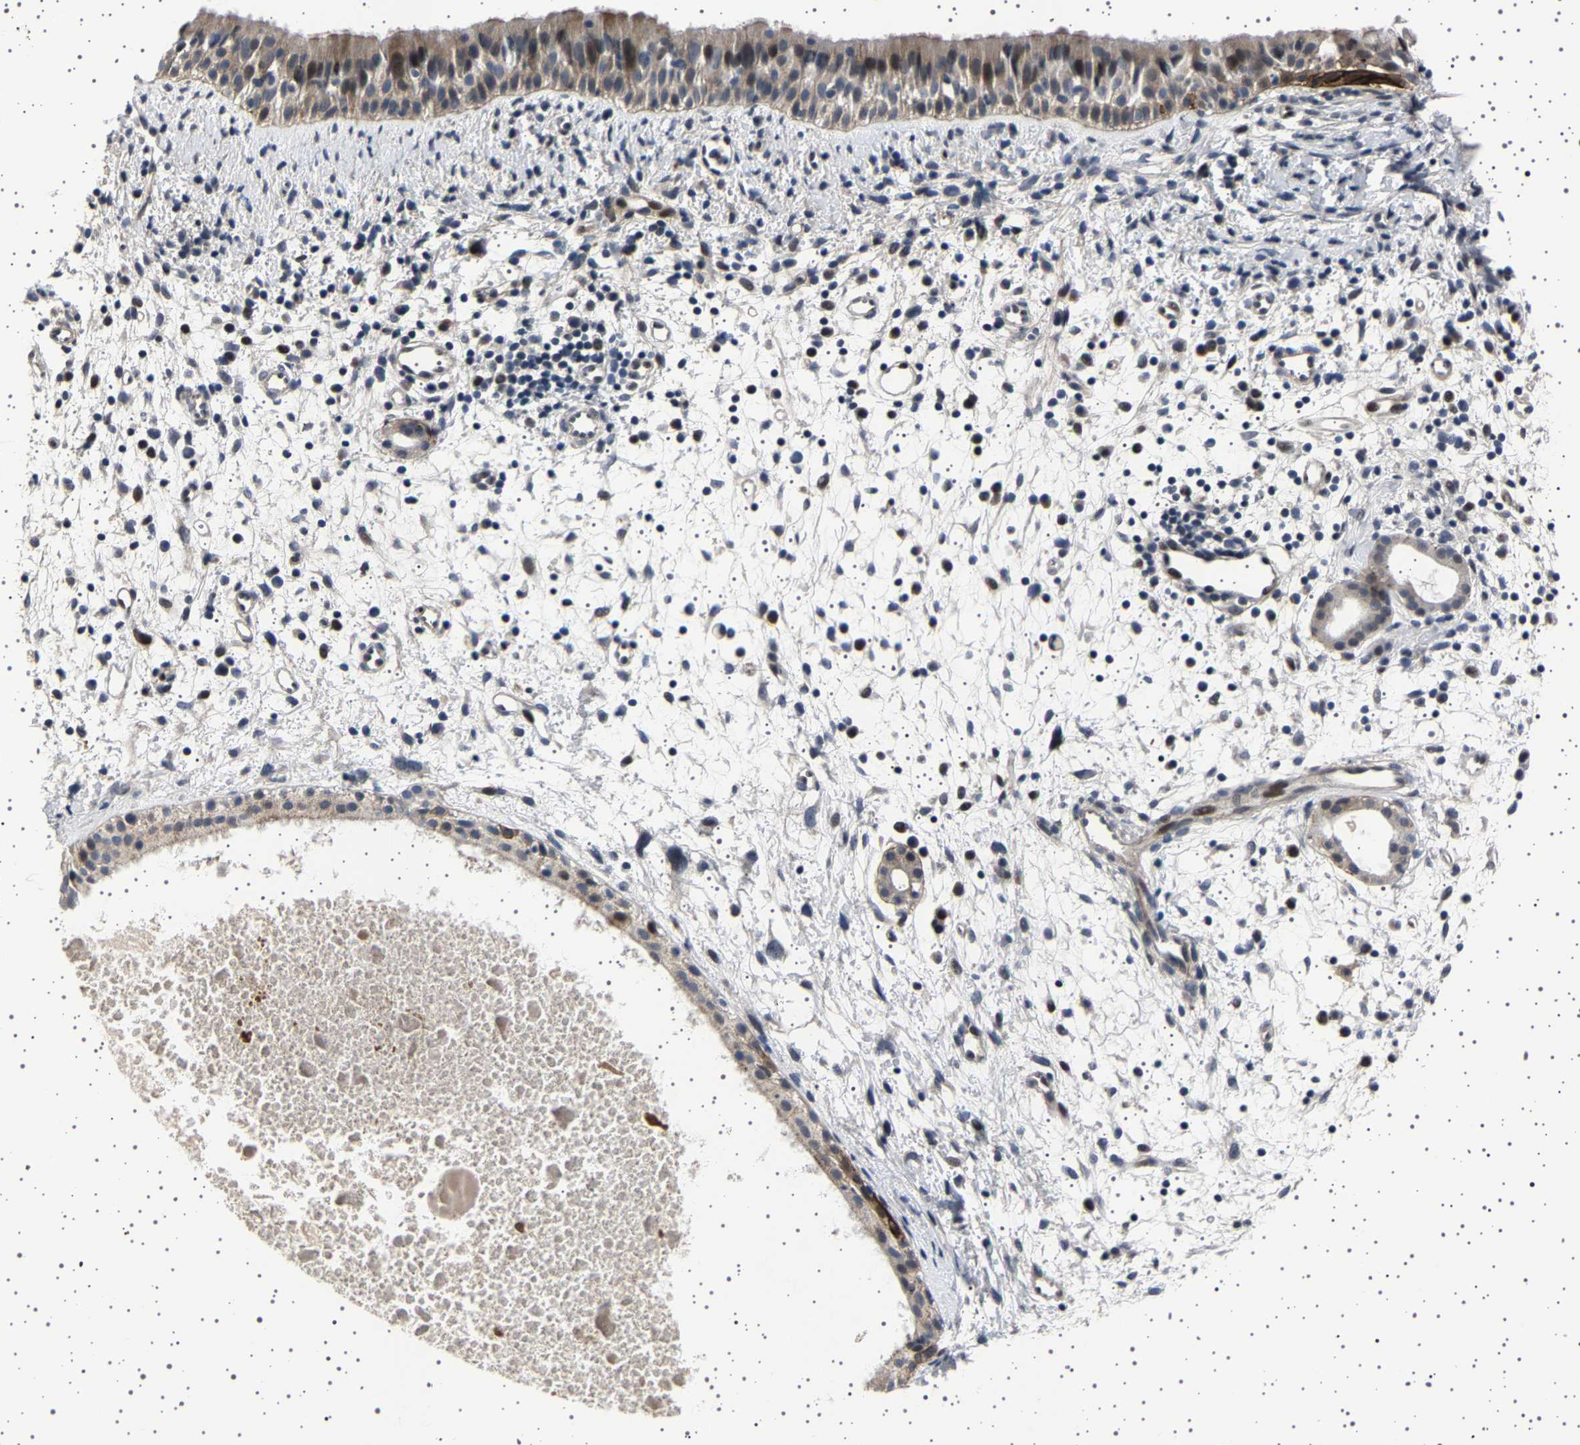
{"staining": {"intensity": "weak", "quantity": ">75%", "location": "cytoplasmic/membranous"}, "tissue": "nasopharynx", "cell_type": "Respiratory epithelial cells", "image_type": "normal", "snomed": [{"axis": "morphology", "description": "Normal tissue, NOS"}, {"axis": "topography", "description": "Nasopharynx"}], "caption": "Nasopharynx stained with a brown dye shows weak cytoplasmic/membranous positive positivity in about >75% of respiratory epithelial cells.", "gene": "PAK5", "patient": {"sex": "male", "age": 22}}